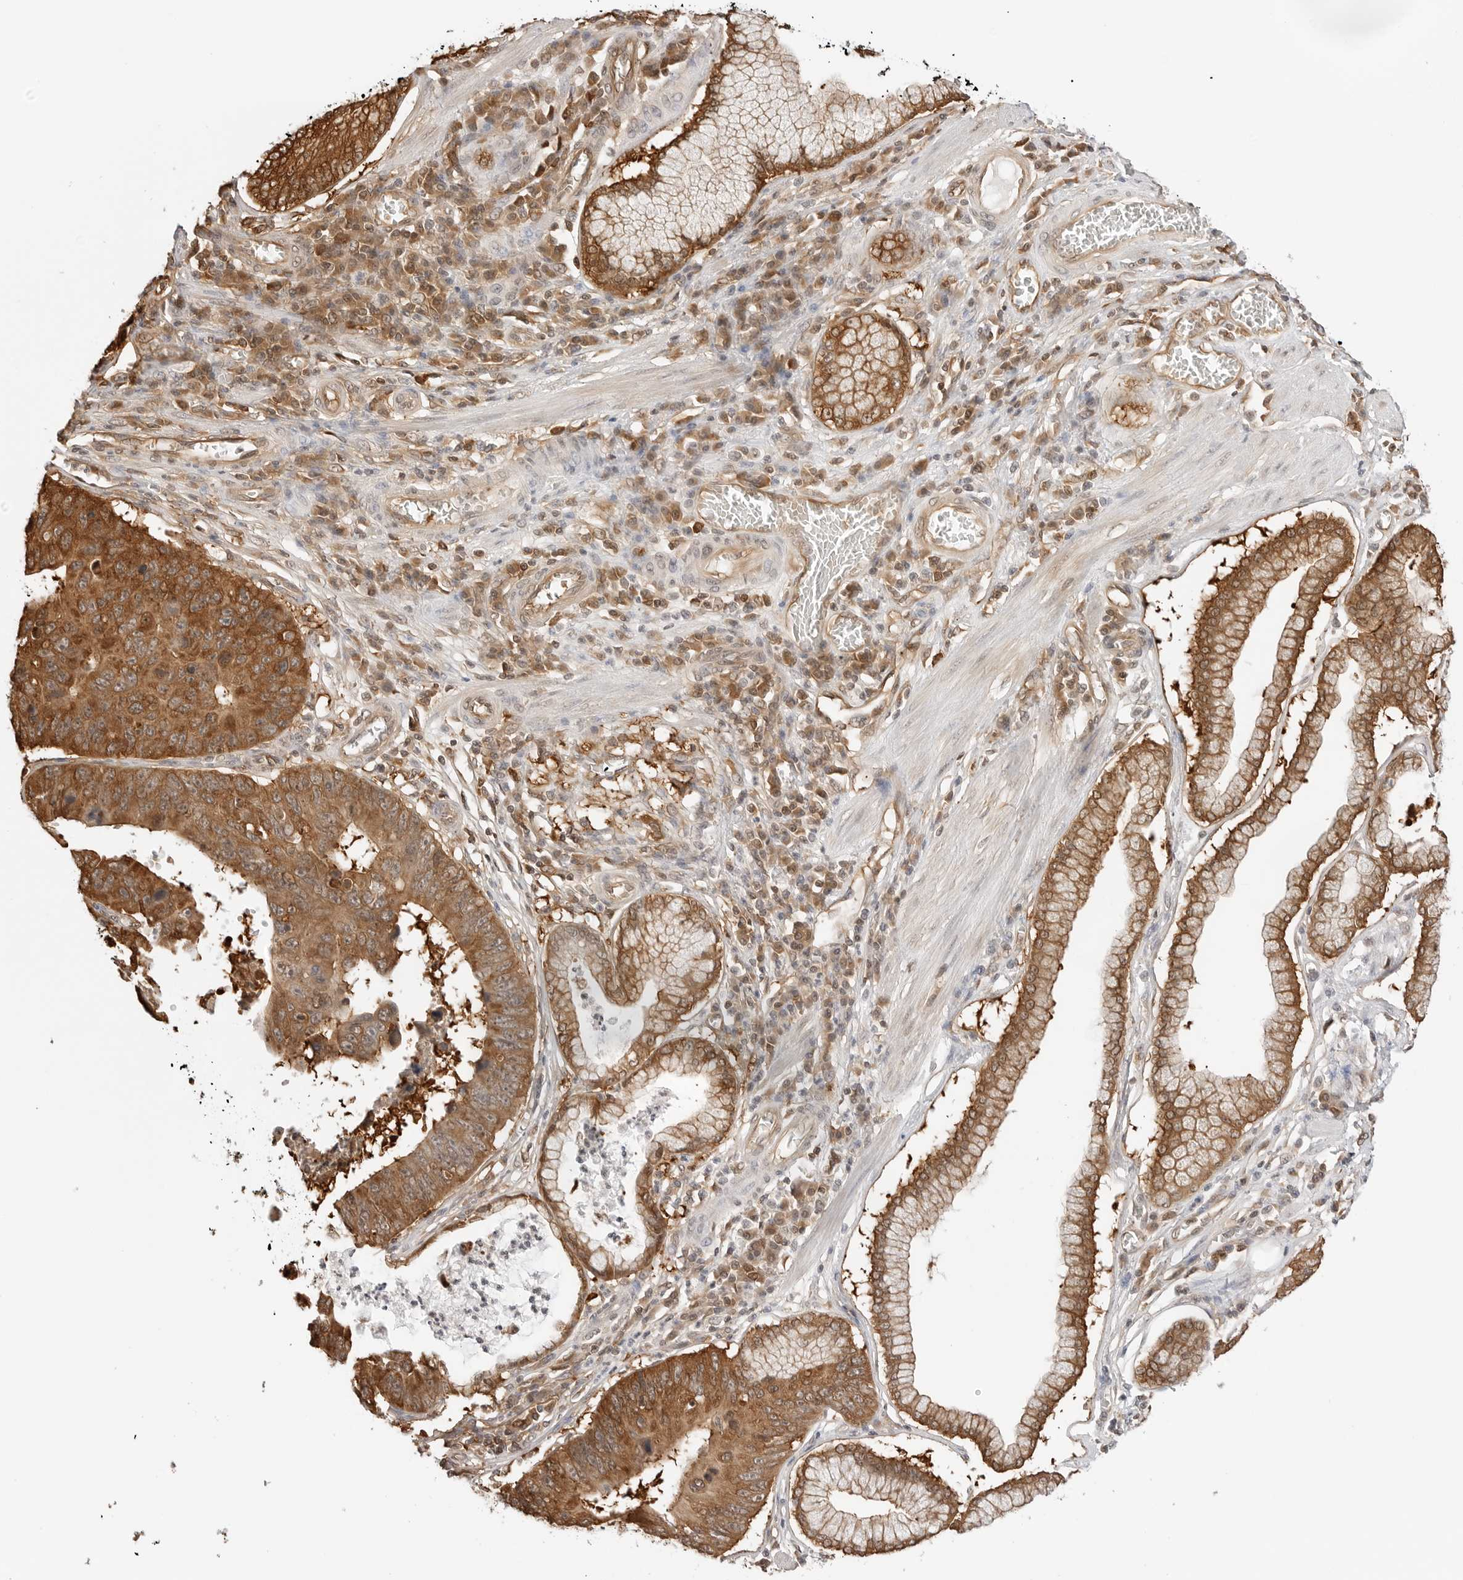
{"staining": {"intensity": "strong", "quantity": ">75%", "location": "cytoplasmic/membranous"}, "tissue": "stomach cancer", "cell_type": "Tumor cells", "image_type": "cancer", "snomed": [{"axis": "morphology", "description": "Adenocarcinoma, NOS"}, {"axis": "topography", "description": "Stomach"}], "caption": "Immunohistochemistry staining of stomach adenocarcinoma, which shows high levels of strong cytoplasmic/membranous expression in about >75% of tumor cells indicating strong cytoplasmic/membranous protein staining. The staining was performed using DAB (3,3'-diaminobenzidine) (brown) for protein detection and nuclei were counterstained in hematoxylin (blue).", "gene": "NUDC", "patient": {"sex": "male", "age": 59}}